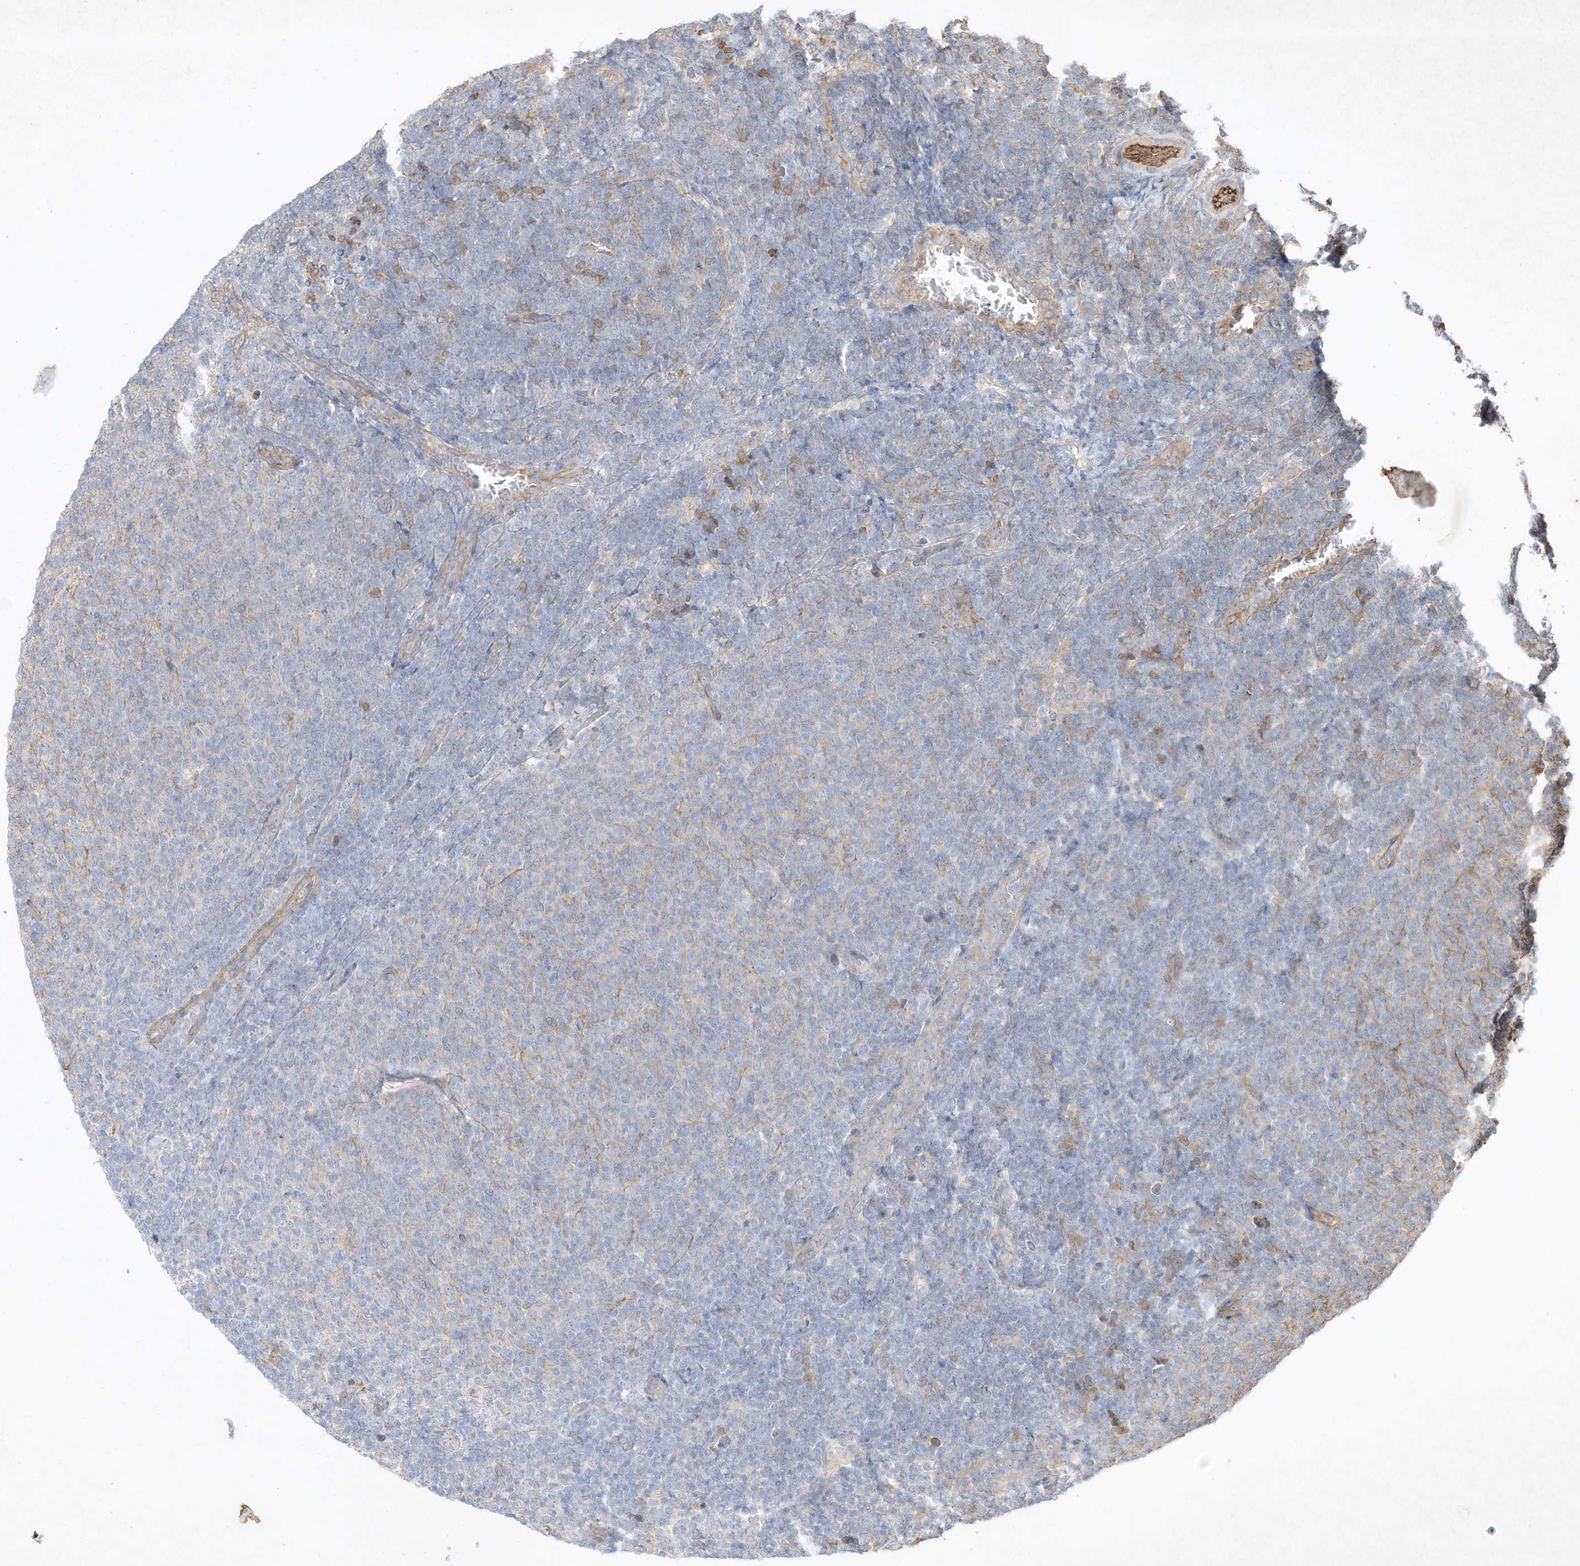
{"staining": {"intensity": "negative", "quantity": "none", "location": "none"}, "tissue": "lymphoma", "cell_type": "Tumor cells", "image_type": "cancer", "snomed": [{"axis": "morphology", "description": "Malignant lymphoma, non-Hodgkin's type, Low grade"}, {"axis": "topography", "description": "Lymph node"}], "caption": "Immunohistochemistry (IHC) histopathology image of human lymphoma stained for a protein (brown), which shows no expression in tumor cells. (IHC, brightfield microscopy, high magnification).", "gene": "HTR5A", "patient": {"sex": "male", "age": 66}}